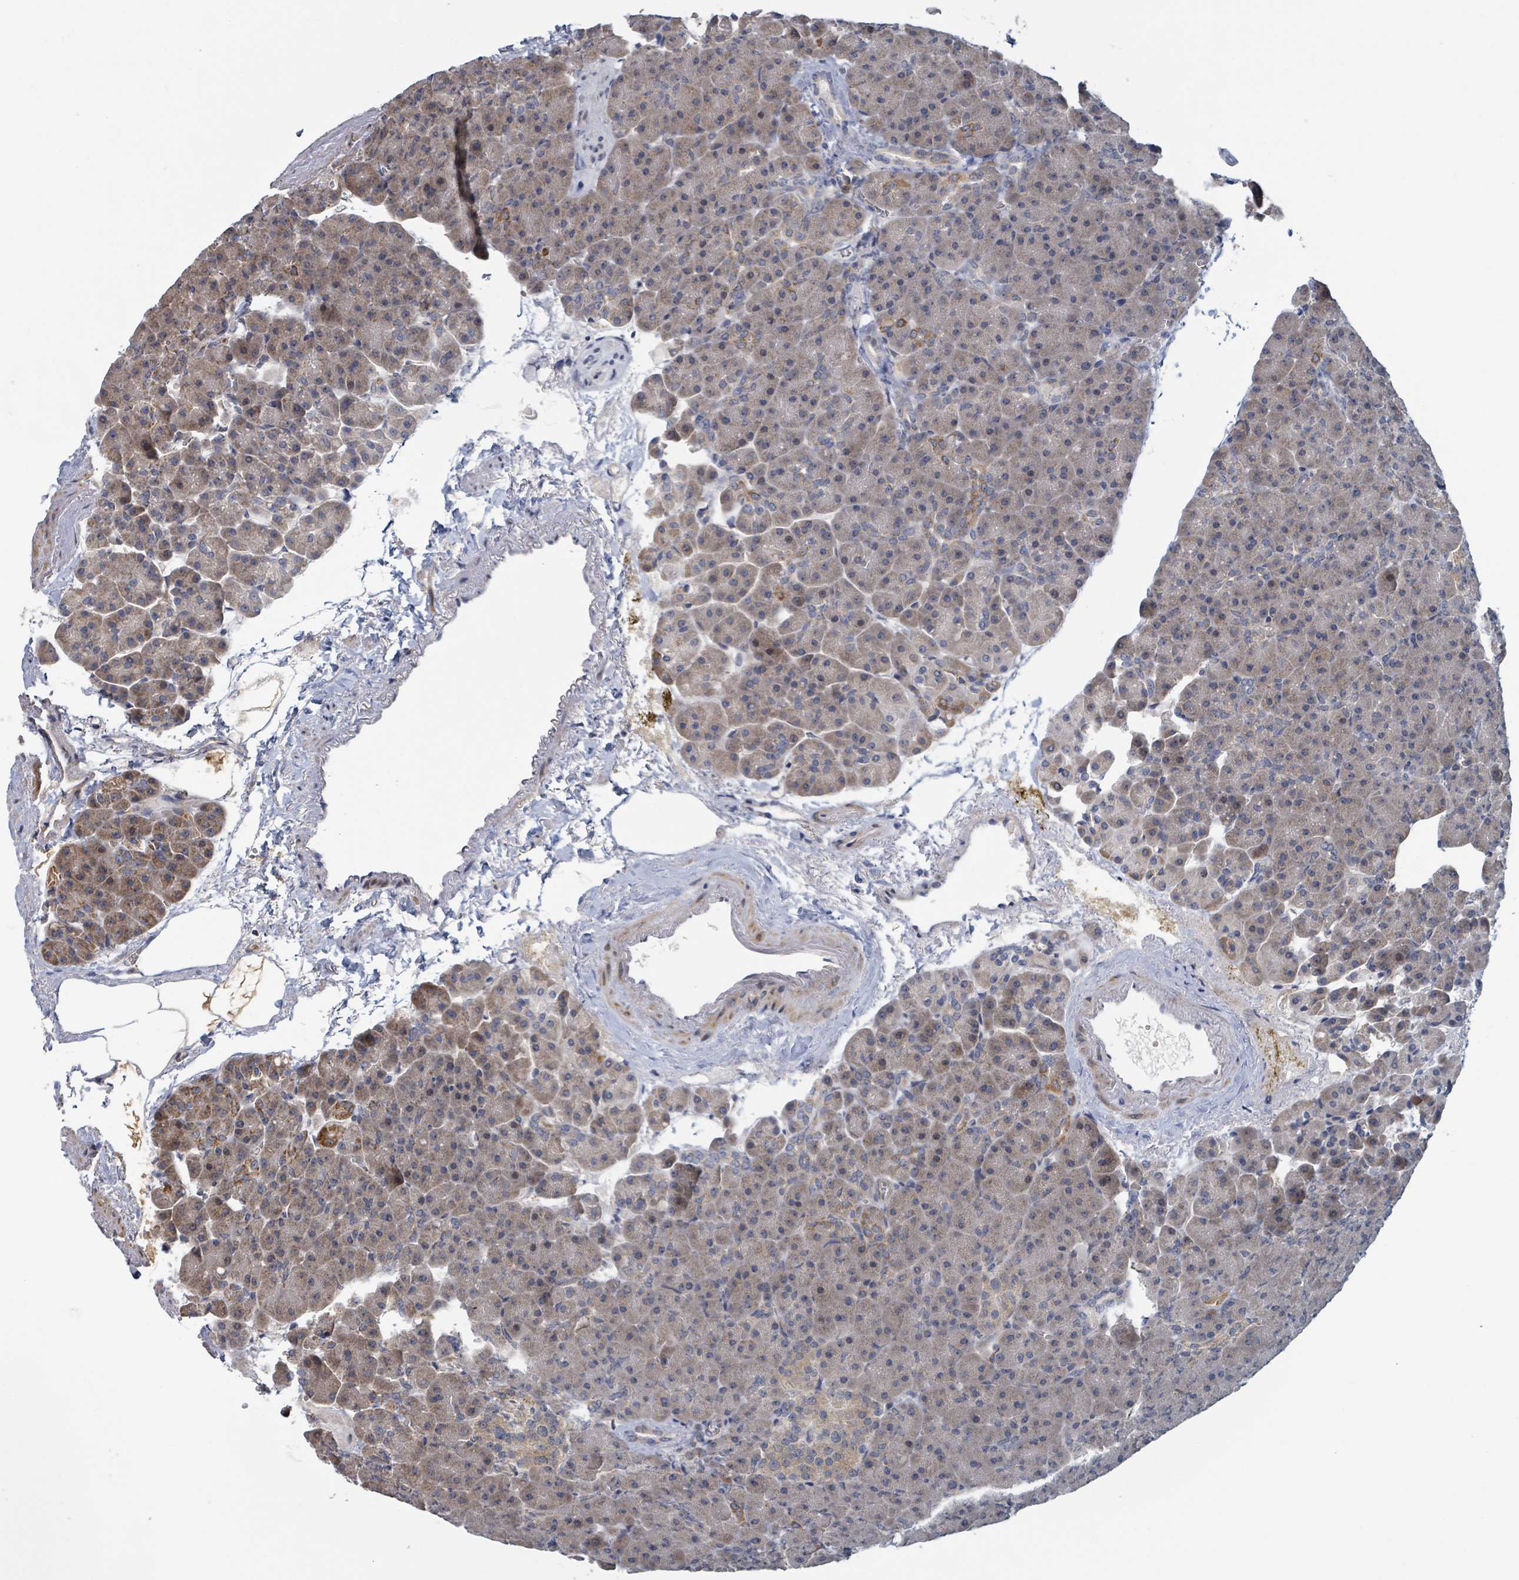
{"staining": {"intensity": "moderate", "quantity": "25%-75%", "location": "cytoplasmic/membranous"}, "tissue": "pancreas", "cell_type": "Exocrine glandular cells", "image_type": "normal", "snomed": [{"axis": "morphology", "description": "Normal tissue, NOS"}, {"axis": "topography", "description": "Pancreas"}], "caption": "Immunohistochemical staining of benign human pancreas exhibits moderate cytoplasmic/membranous protein staining in approximately 25%-75% of exocrine glandular cells.", "gene": "HIVEP1", "patient": {"sex": "female", "age": 74}}